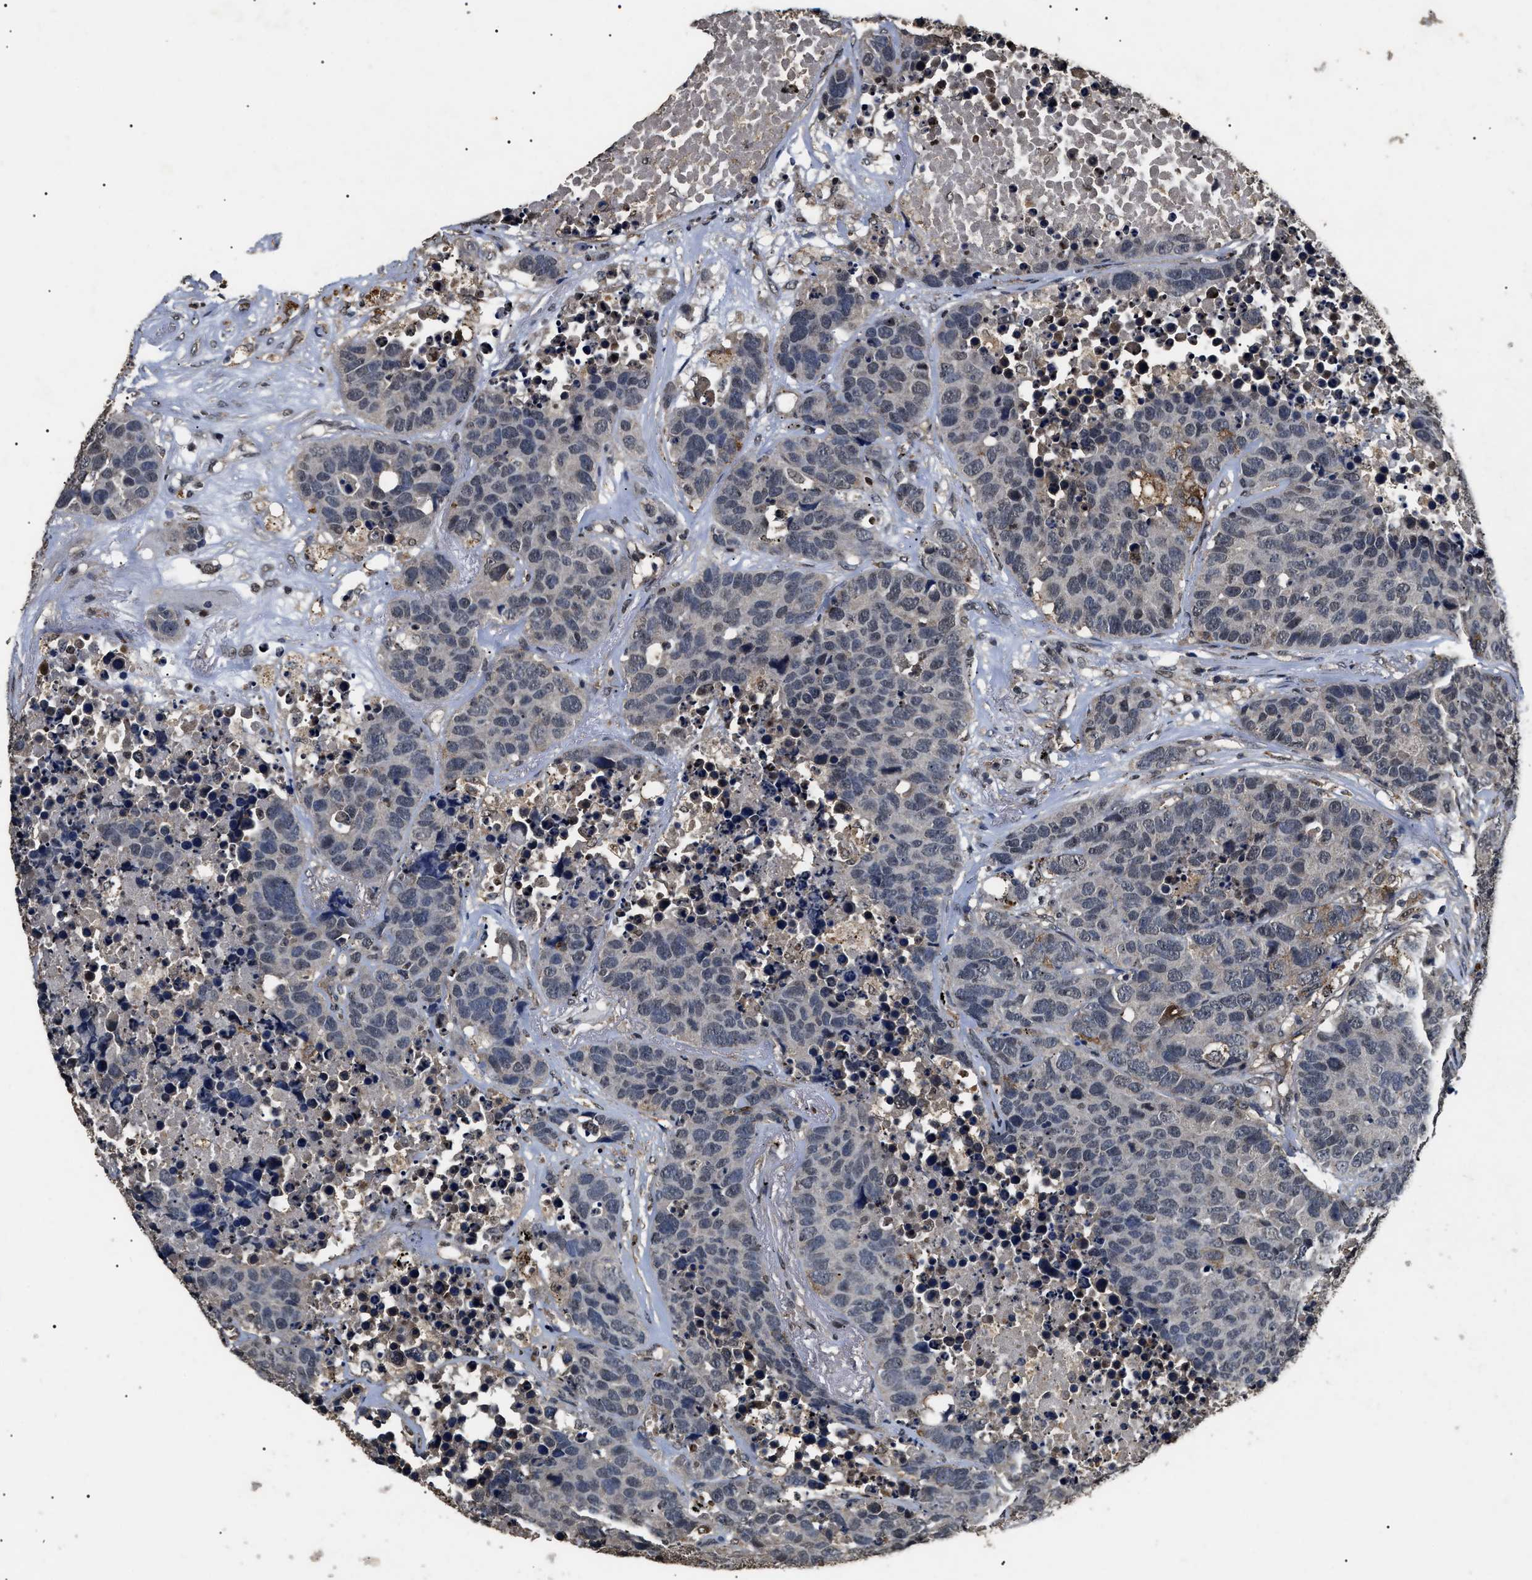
{"staining": {"intensity": "negative", "quantity": "none", "location": "none"}, "tissue": "carcinoid", "cell_type": "Tumor cells", "image_type": "cancer", "snomed": [{"axis": "morphology", "description": "Carcinoid, malignant, NOS"}, {"axis": "topography", "description": "Lung"}], "caption": "High power microscopy image of an immunohistochemistry (IHC) histopathology image of carcinoid (malignant), revealing no significant staining in tumor cells.", "gene": "ANP32E", "patient": {"sex": "male", "age": 60}}